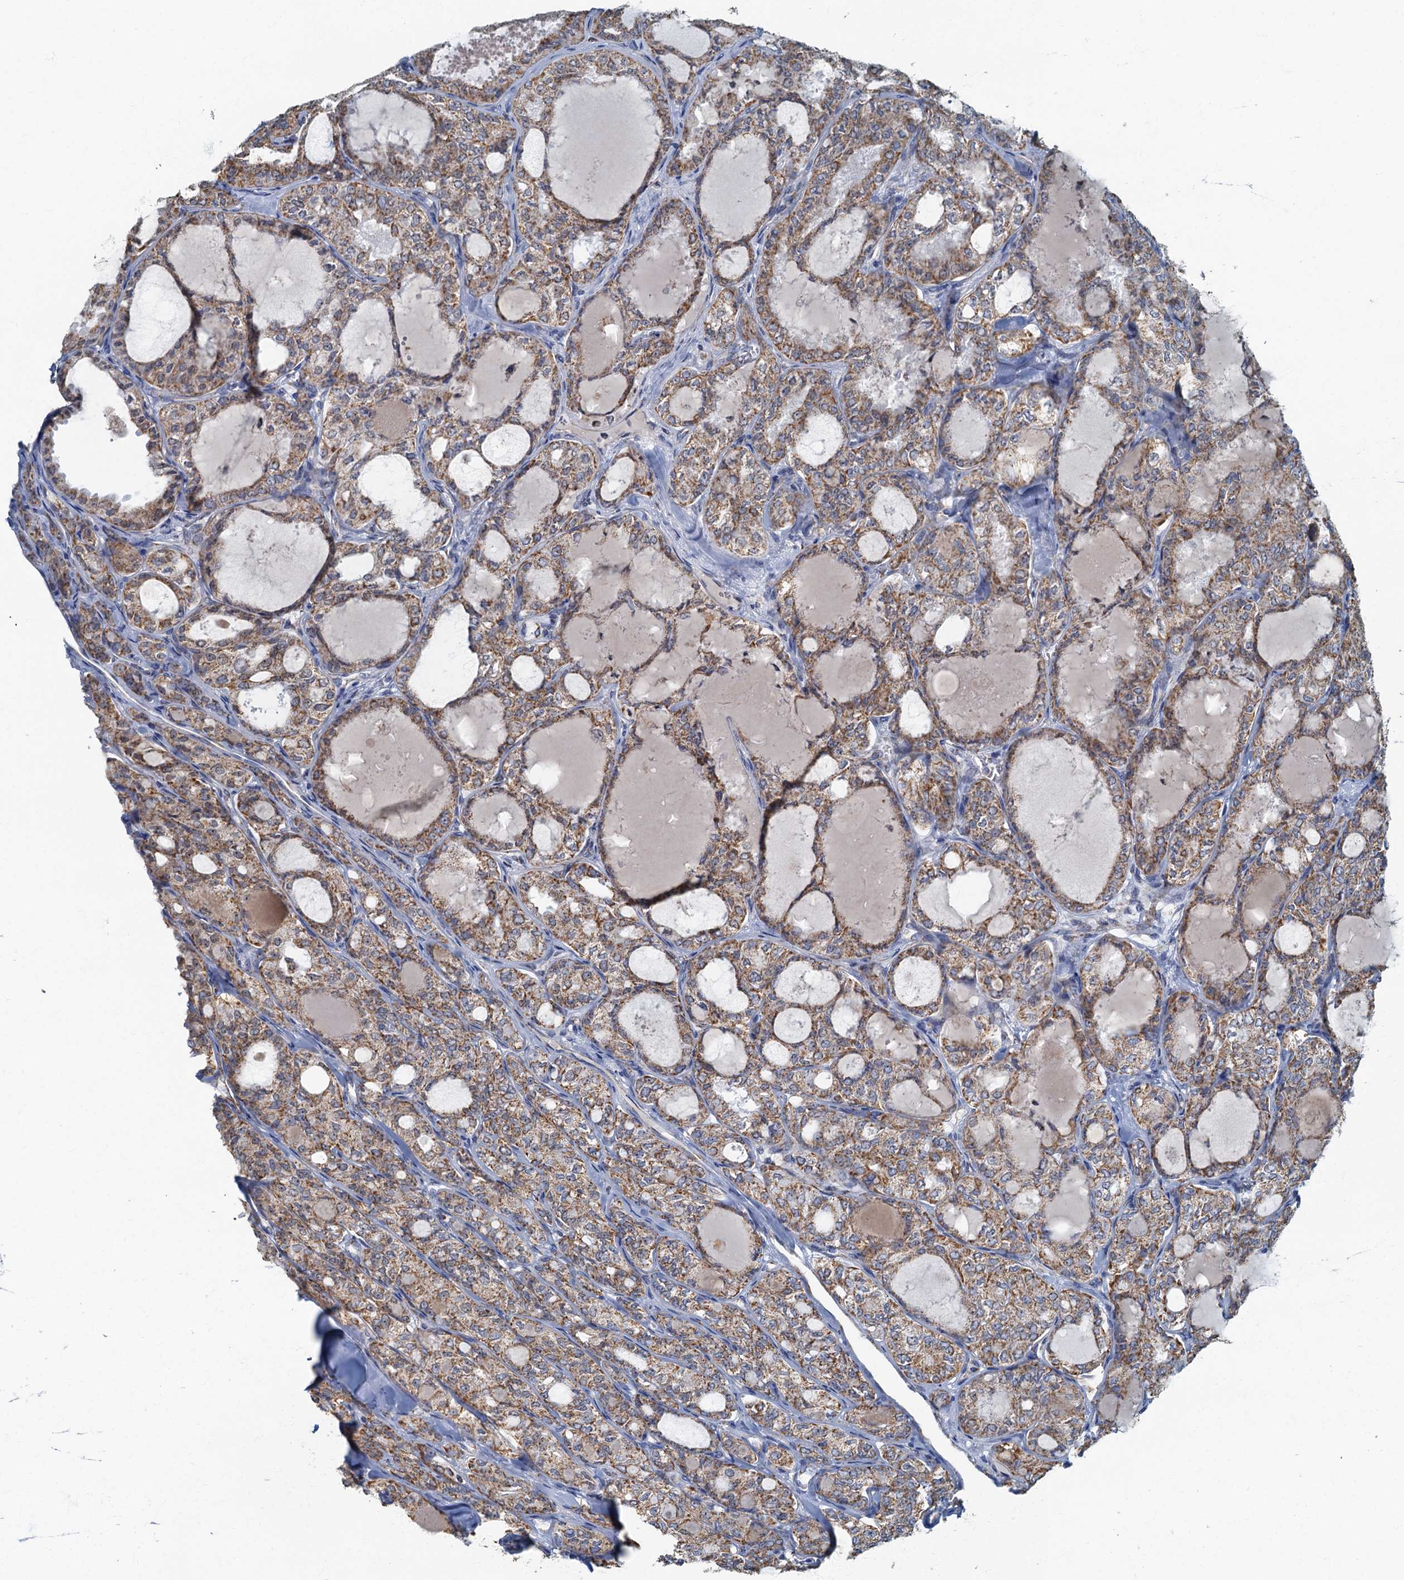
{"staining": {"intensity": "moderate", "quantity": ">75%", "location": "cytoplasmic/membranous"}, "tissue": "thyroid cancer", "cell_type": "Tumor cells", "image_type": "cancer", "snomed": [{"axis": "morphology", "description": "Follicular adenoma carcinoma, NOS"}, {"axis": "topography", "description": "Thyroid gland"}], "caption": "Immunohistochemistry (IHC) of human thyroid follicular adenoma carcinoma reveals medium levels of moderate cytoplasmic/membranous staining in about >75% of tumor cells. Nuclei are stained in blue.", "gene": "RAD9B", "patient": {"sex": "male", "age": 75}}